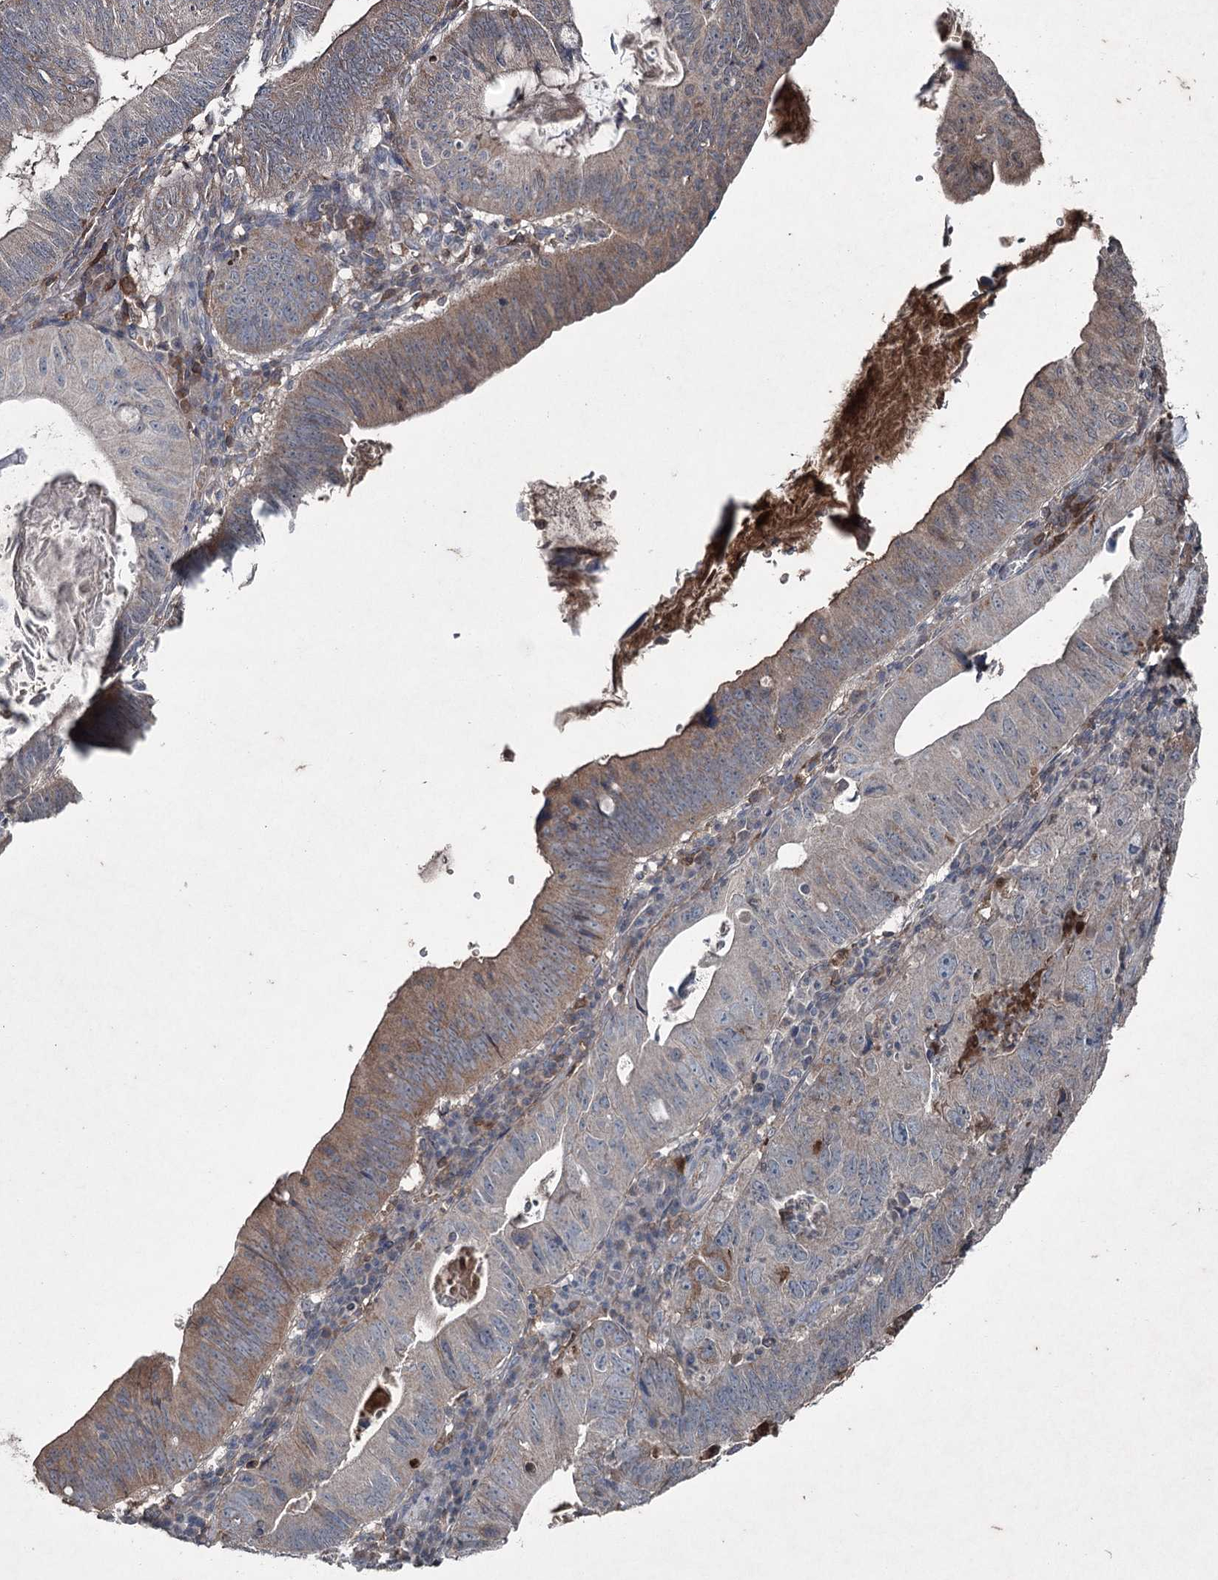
{"staining": {"intensity": "moderate", "quantity": "25%-75%", "location": "cytoplasmic/membranous"}, "tissue": "stomach cancer", "cell_type": "Tumor cells", "image_type": "cancer", "snomed": [{"axis": "morphology", "description": "Adenocarcinoma, NOS"}, {"axis": "topography", "description": "Stomach"}], "caption": "An image of stomach adenocarcinoma stained for a protein displays moderate cytoplasmic/membranous brown staining in tumor cells.", "gene": "PGLYRP2", "patient": {"sex": "male", "age": 59}}